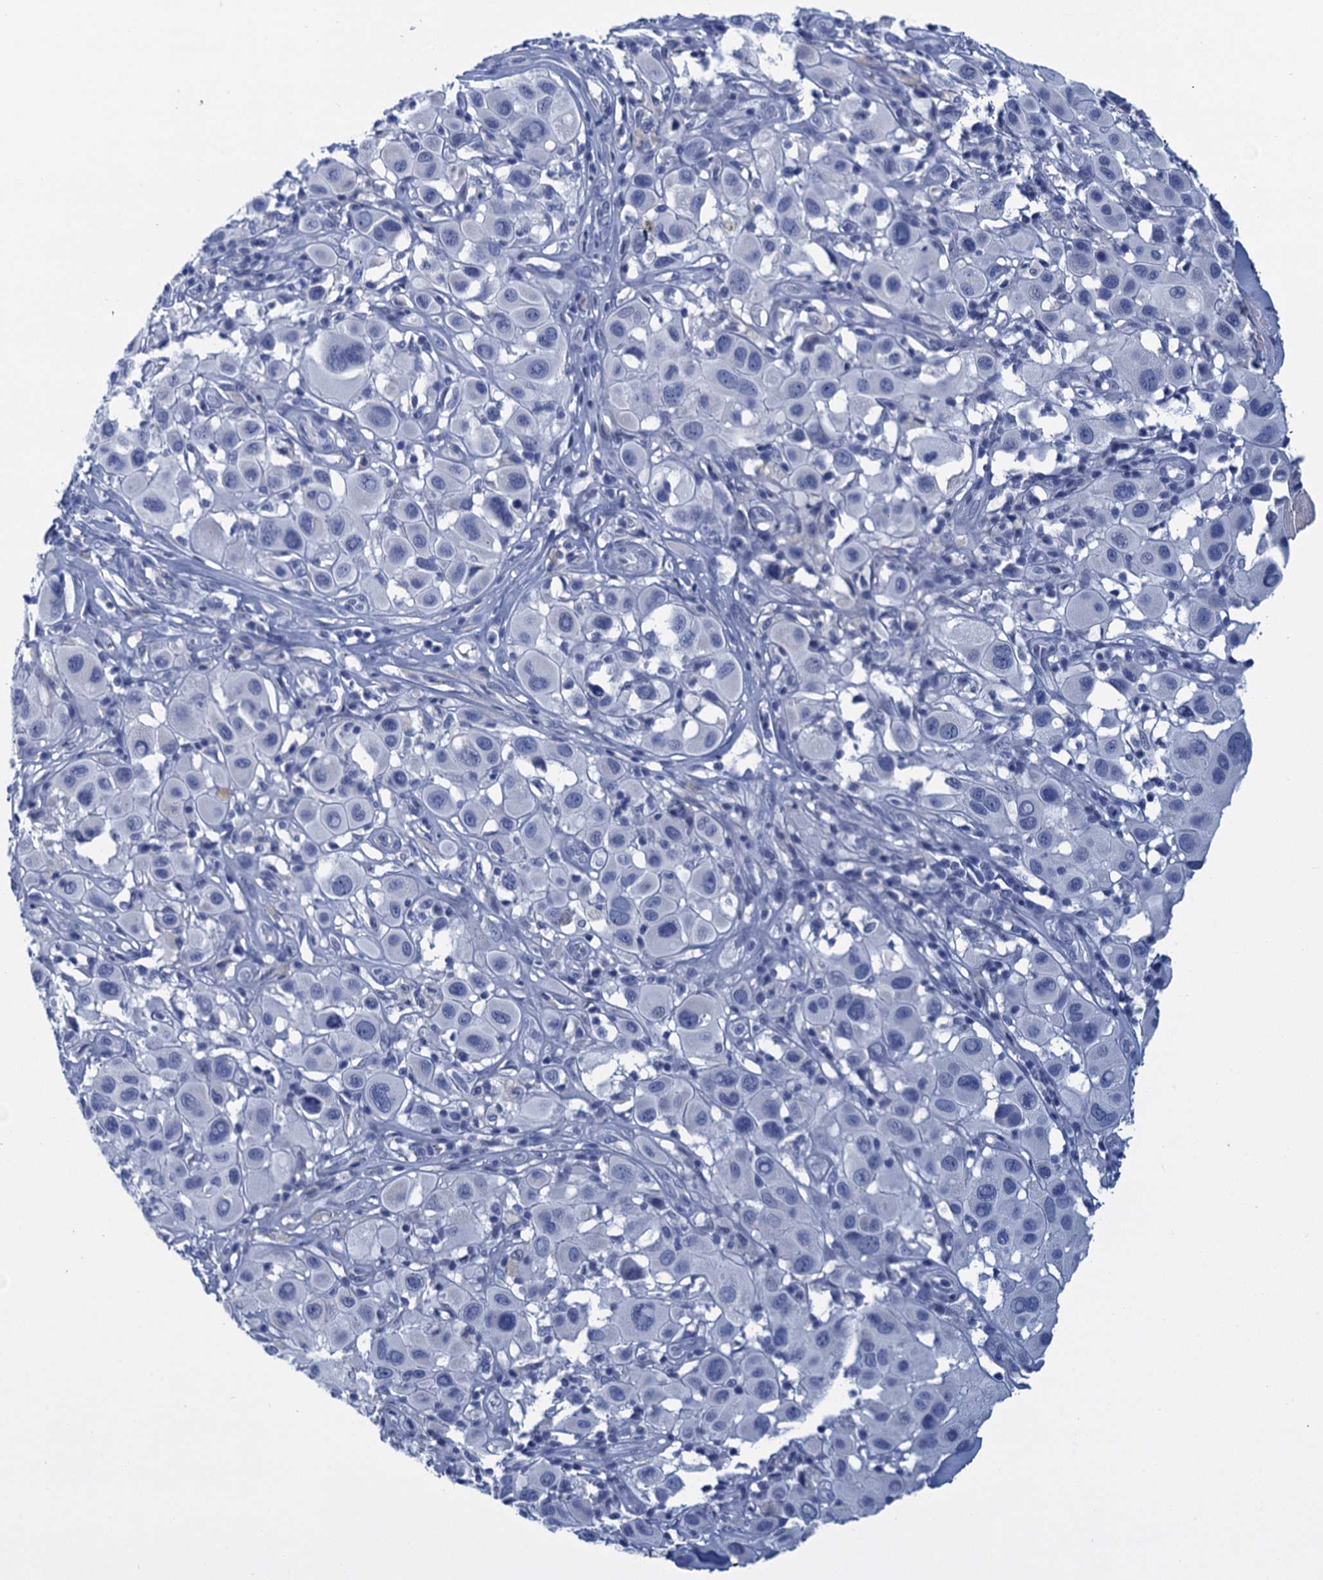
{"staining": {"intensity": "negative", "quantity": "none", "location": "none"}, "tissue": "melanoma", "cell_type": "Tumor cells", "image_type": "cancer", "snomed": [{"axis": "morphology", "description": "Malignant melanoma, Metastatic site"}, {"axis": "topography", "description": "Skin"}], "caption": "Melanoma stained for a protein using immunohistochemistry demonstrates no staining tumor cells.", "gene": "SCEL", "patient": {"sex": "male", "age": 41}}